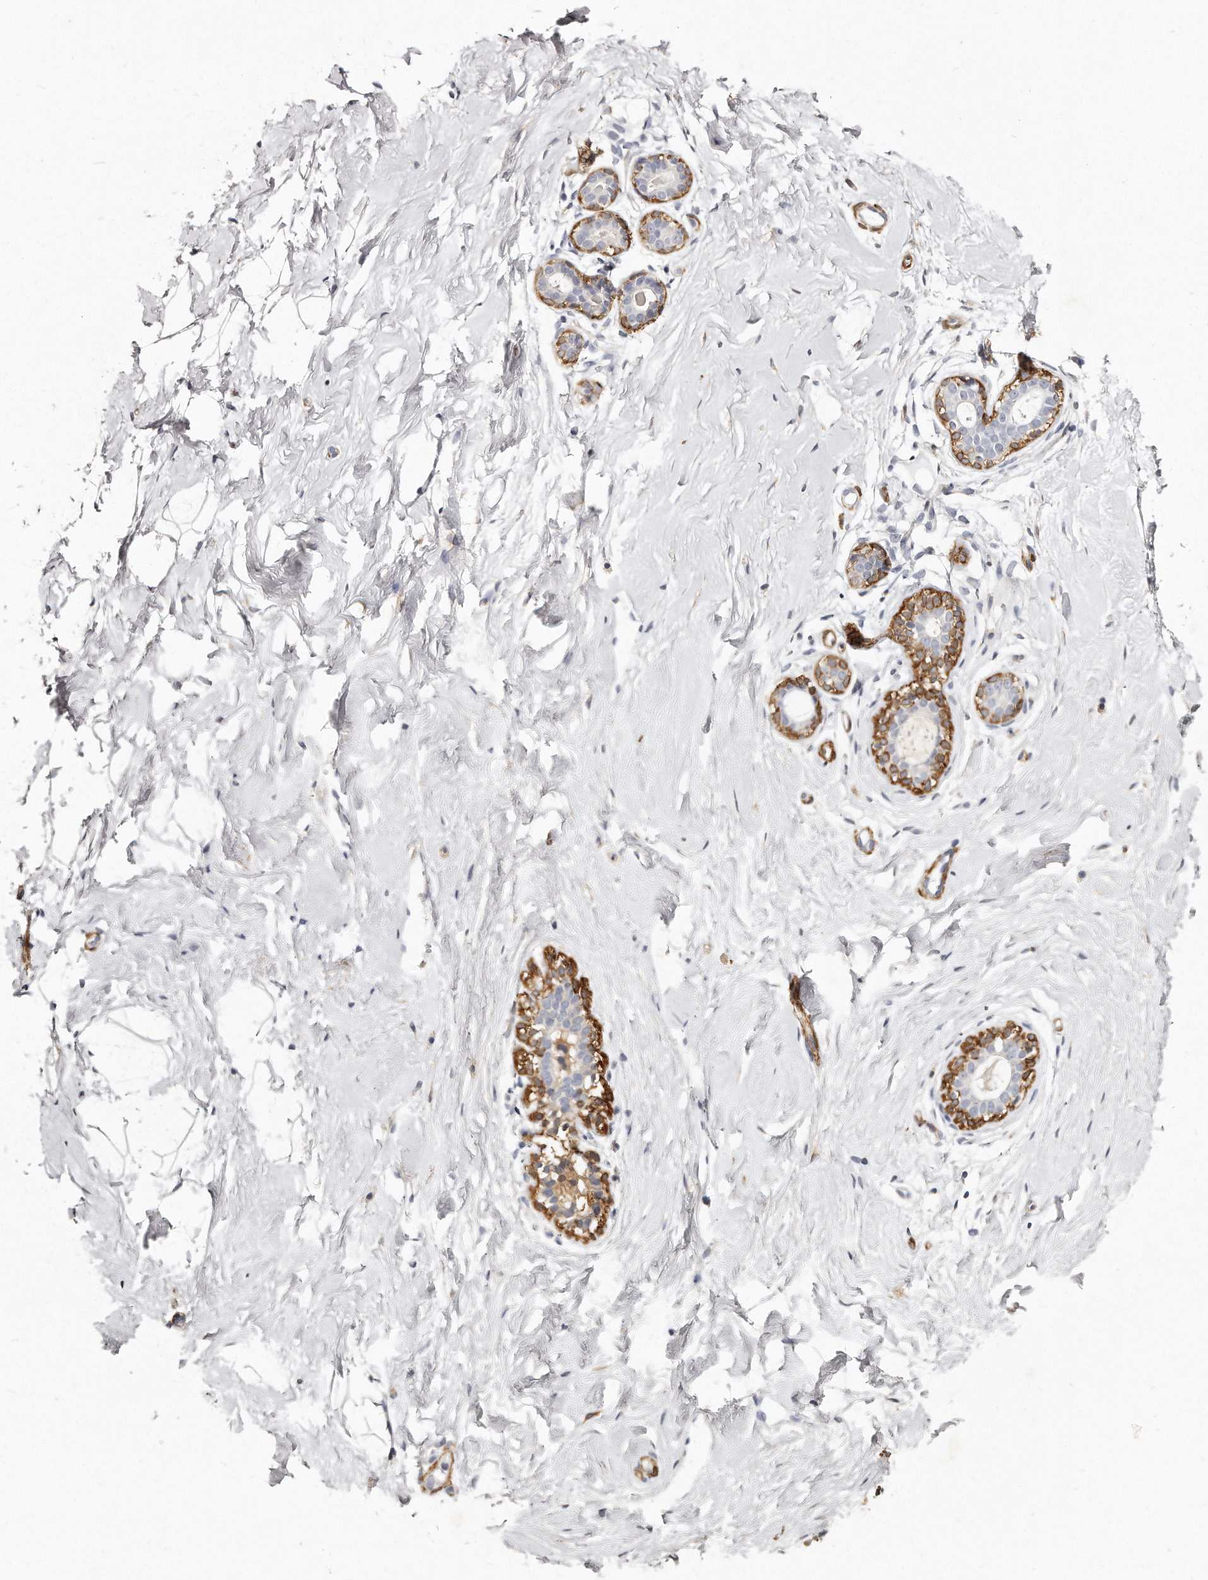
{"staining": {"intensity": "moderate", "quantity": "<25%", "location": "cytoplasmic/membranous"}, "tissue": "breast", "cell_type": "Adipocytes", "image_type": "normal", "snomed": [{"axis": "morphology", "description": "Normal tissue, NOS"}, {"axis": "morphology", "description": "Adenoma, NOS"}, {"axis": "topography", "description": "Breast"}], "caption": "Immunohistochemical staining of unremarkable human breast exhibits moderate cytoplasmic/membranous protein staining in approximately <25% of adipocytes. (Stains: DAB (3,3'-diaminobenzidine) in brown, nuclei in blue, Microscopy: brightfield microscopy at high magnification).", "gene": "LMOD1", "patient": {"sex": "female", "age": 23}}